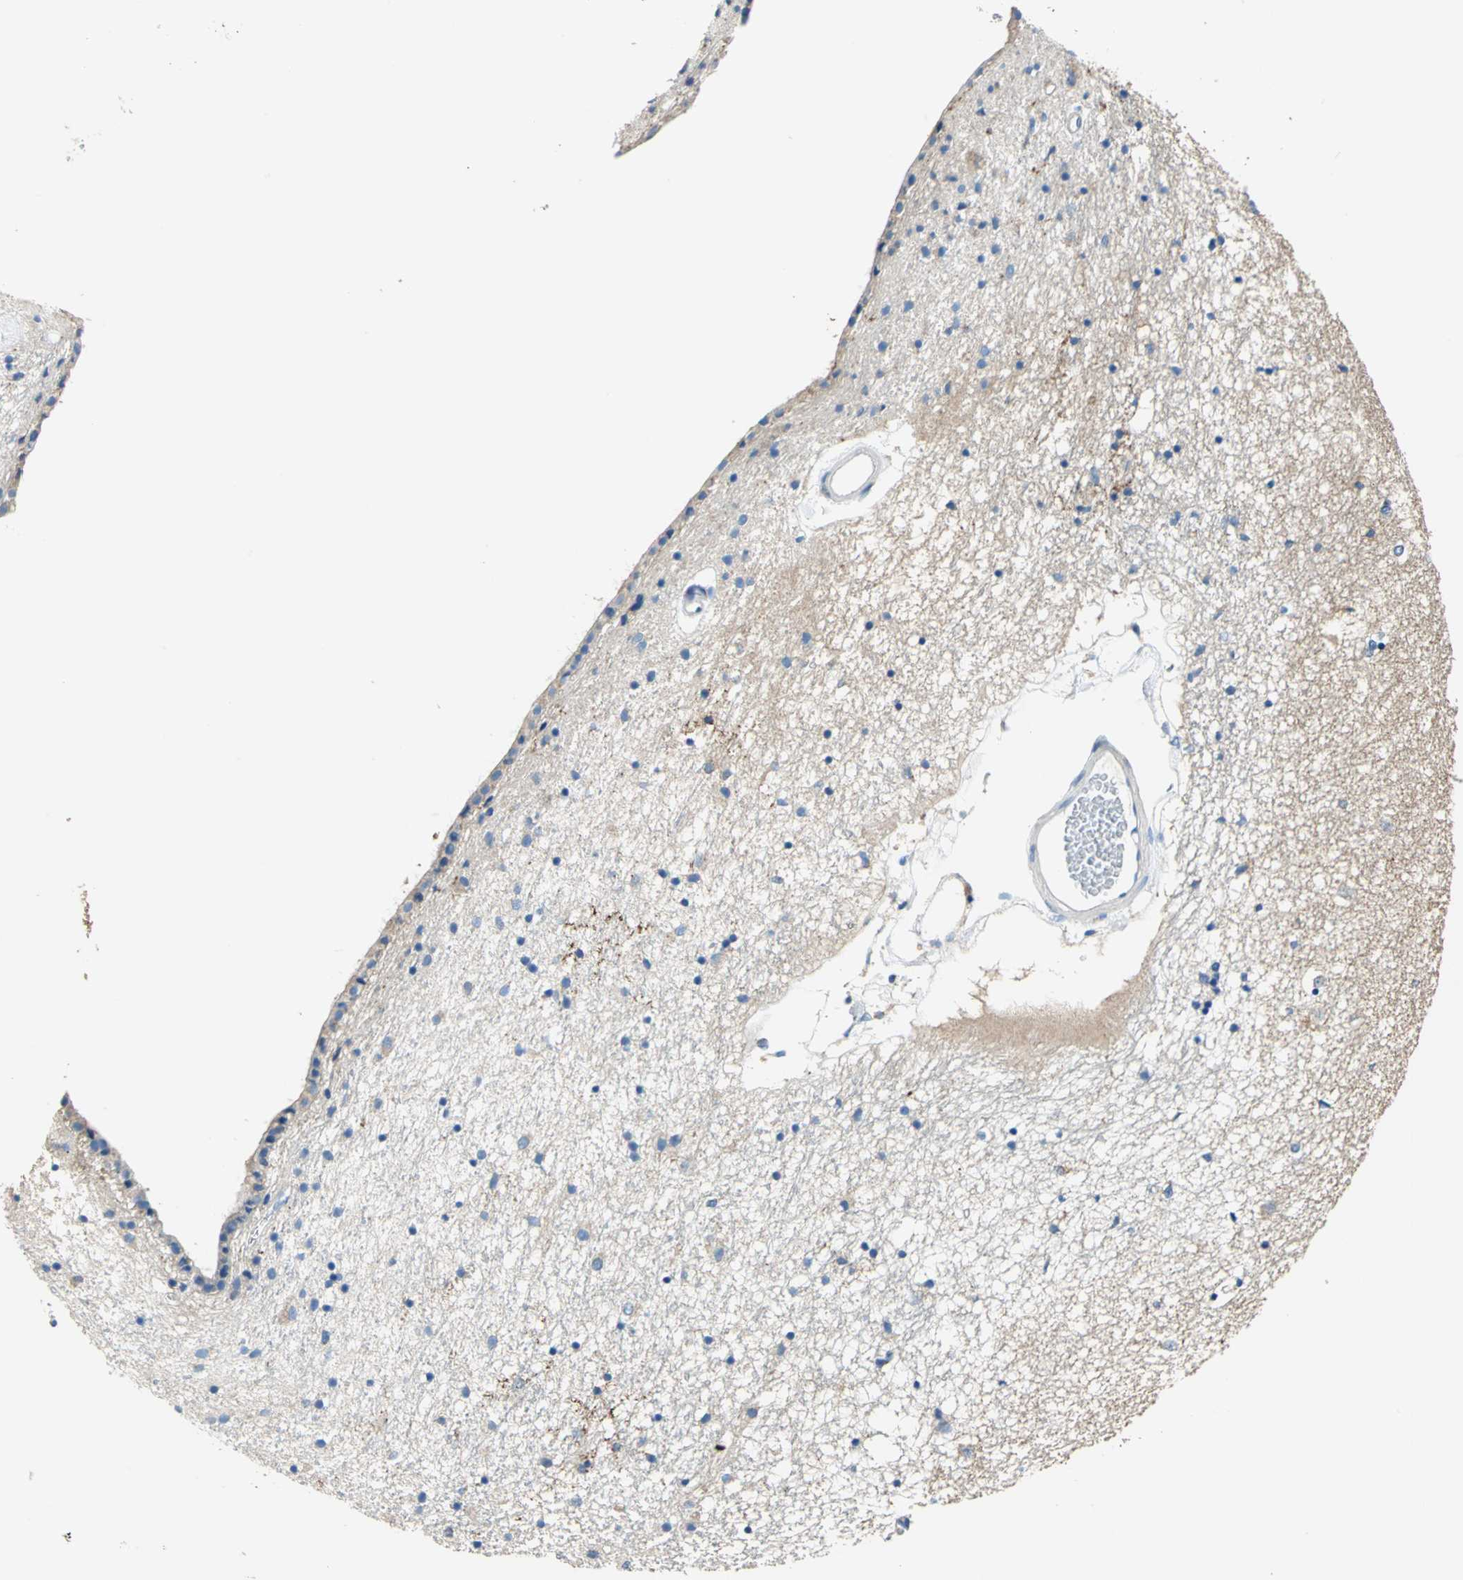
{"staining": {"intensity": "negative", "quantity": "none", "location": "none"}, "tissue": "caudate", "cell_type": "Glial cells", "image_type": "normal", "snomed": [{"axis": "morphology", "description": "Normal tissue, NOS"}, {"axis": "topography", "description": "Lateral ventricle wall"}], "caption": "DAB immunohistochemical staining of normal human caudate reveals no significant staining in glial cells.", "gene": "SEPTIN11", "patient": {"sex": "female", "age": 54}}